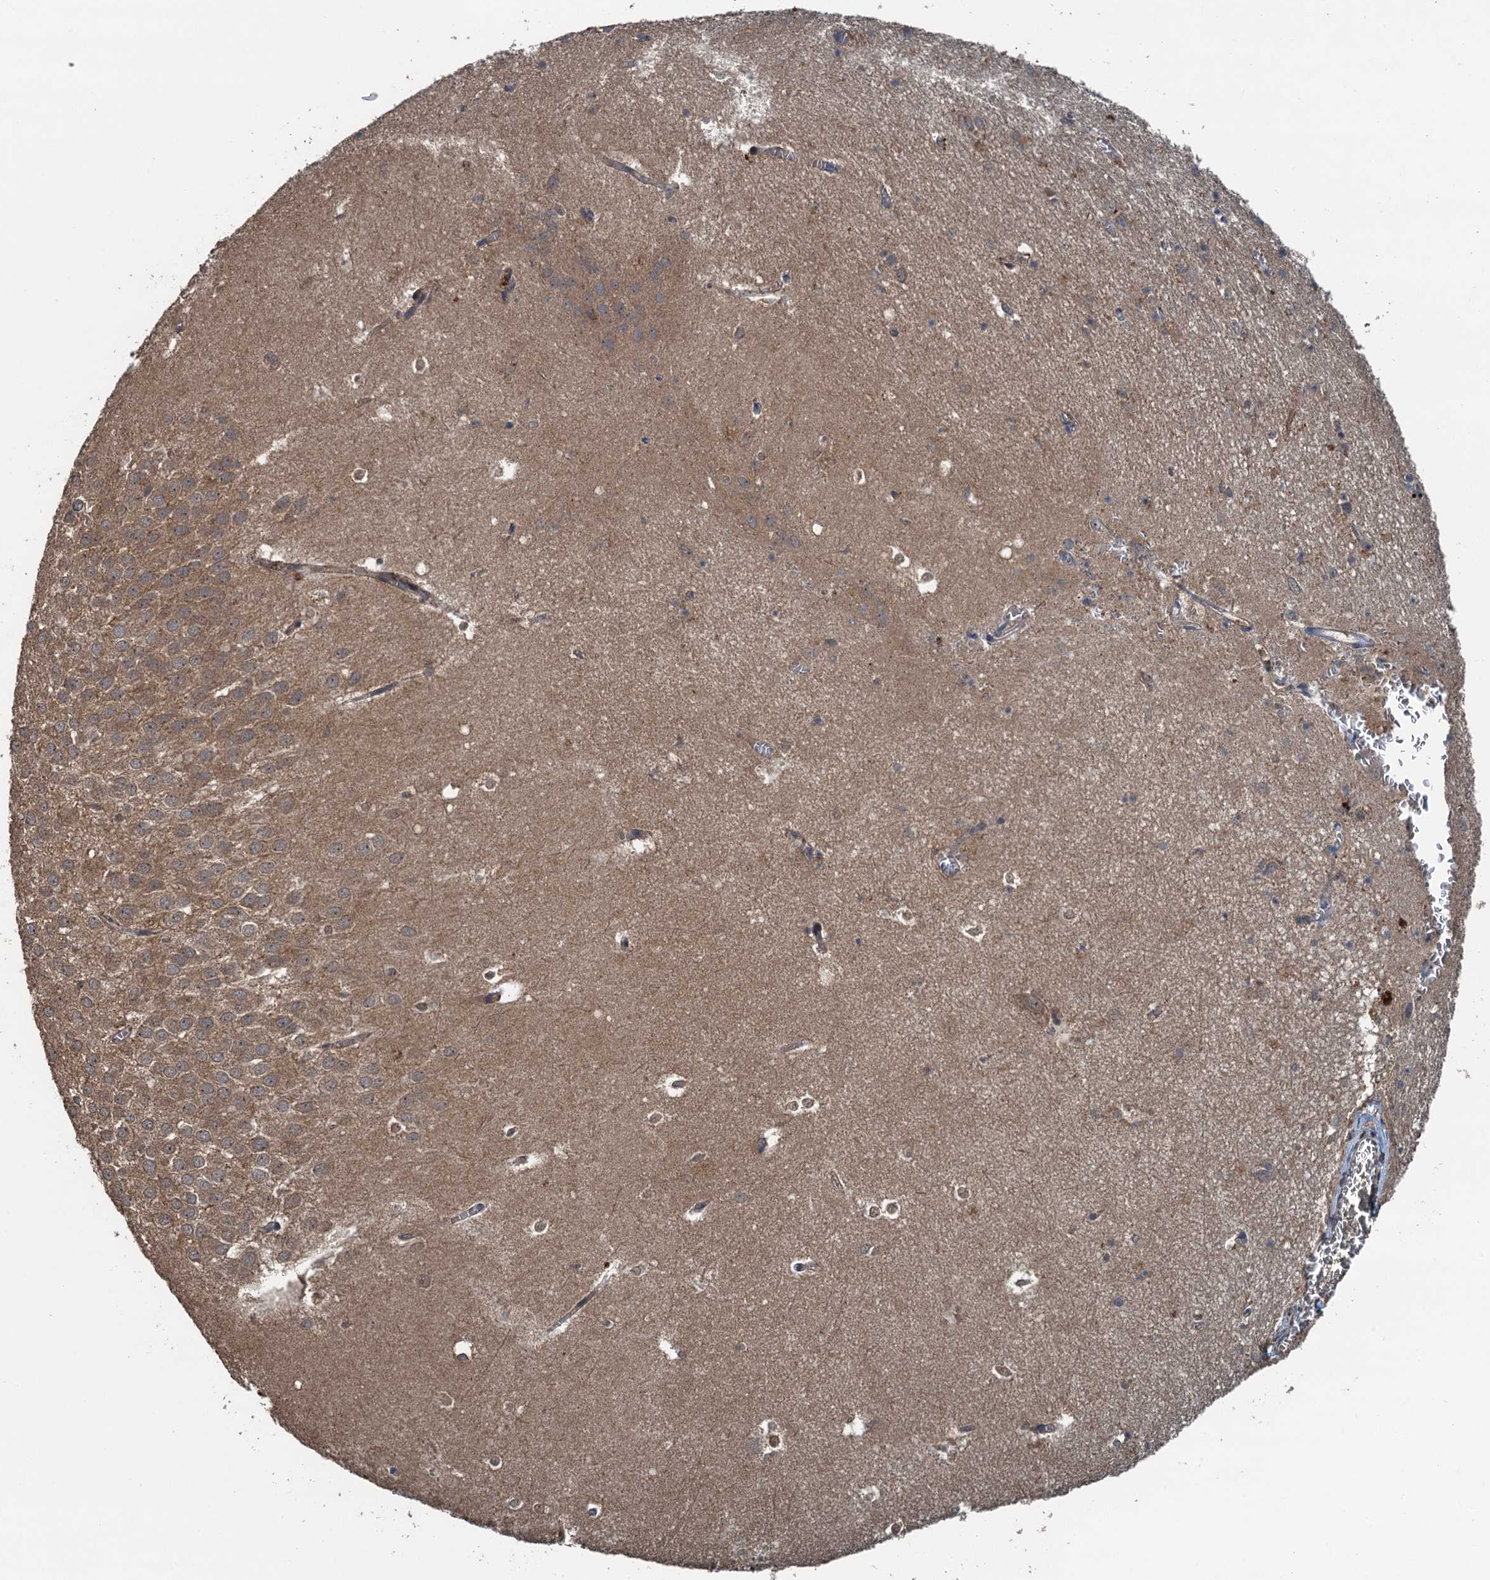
{"staining": {"intensity": "negative", "quantity": "none", "location": "none"}, "tissue": "hippocampus", "cell_type": "Glial cells", "image_type": "normal", "snomed": [{"axis": "morphology", "description": "Normal tissue, NOS"}, {"axis": "topography", "description": "Hippocampus"}], "caption": "The immunohistochemistry (IHC) image has no significant positivity in glial cells of hippocampus. (DAB IHC, high magnification).", "gene": "BORCS5", "patient": {"sex": "female", "age": 64}}